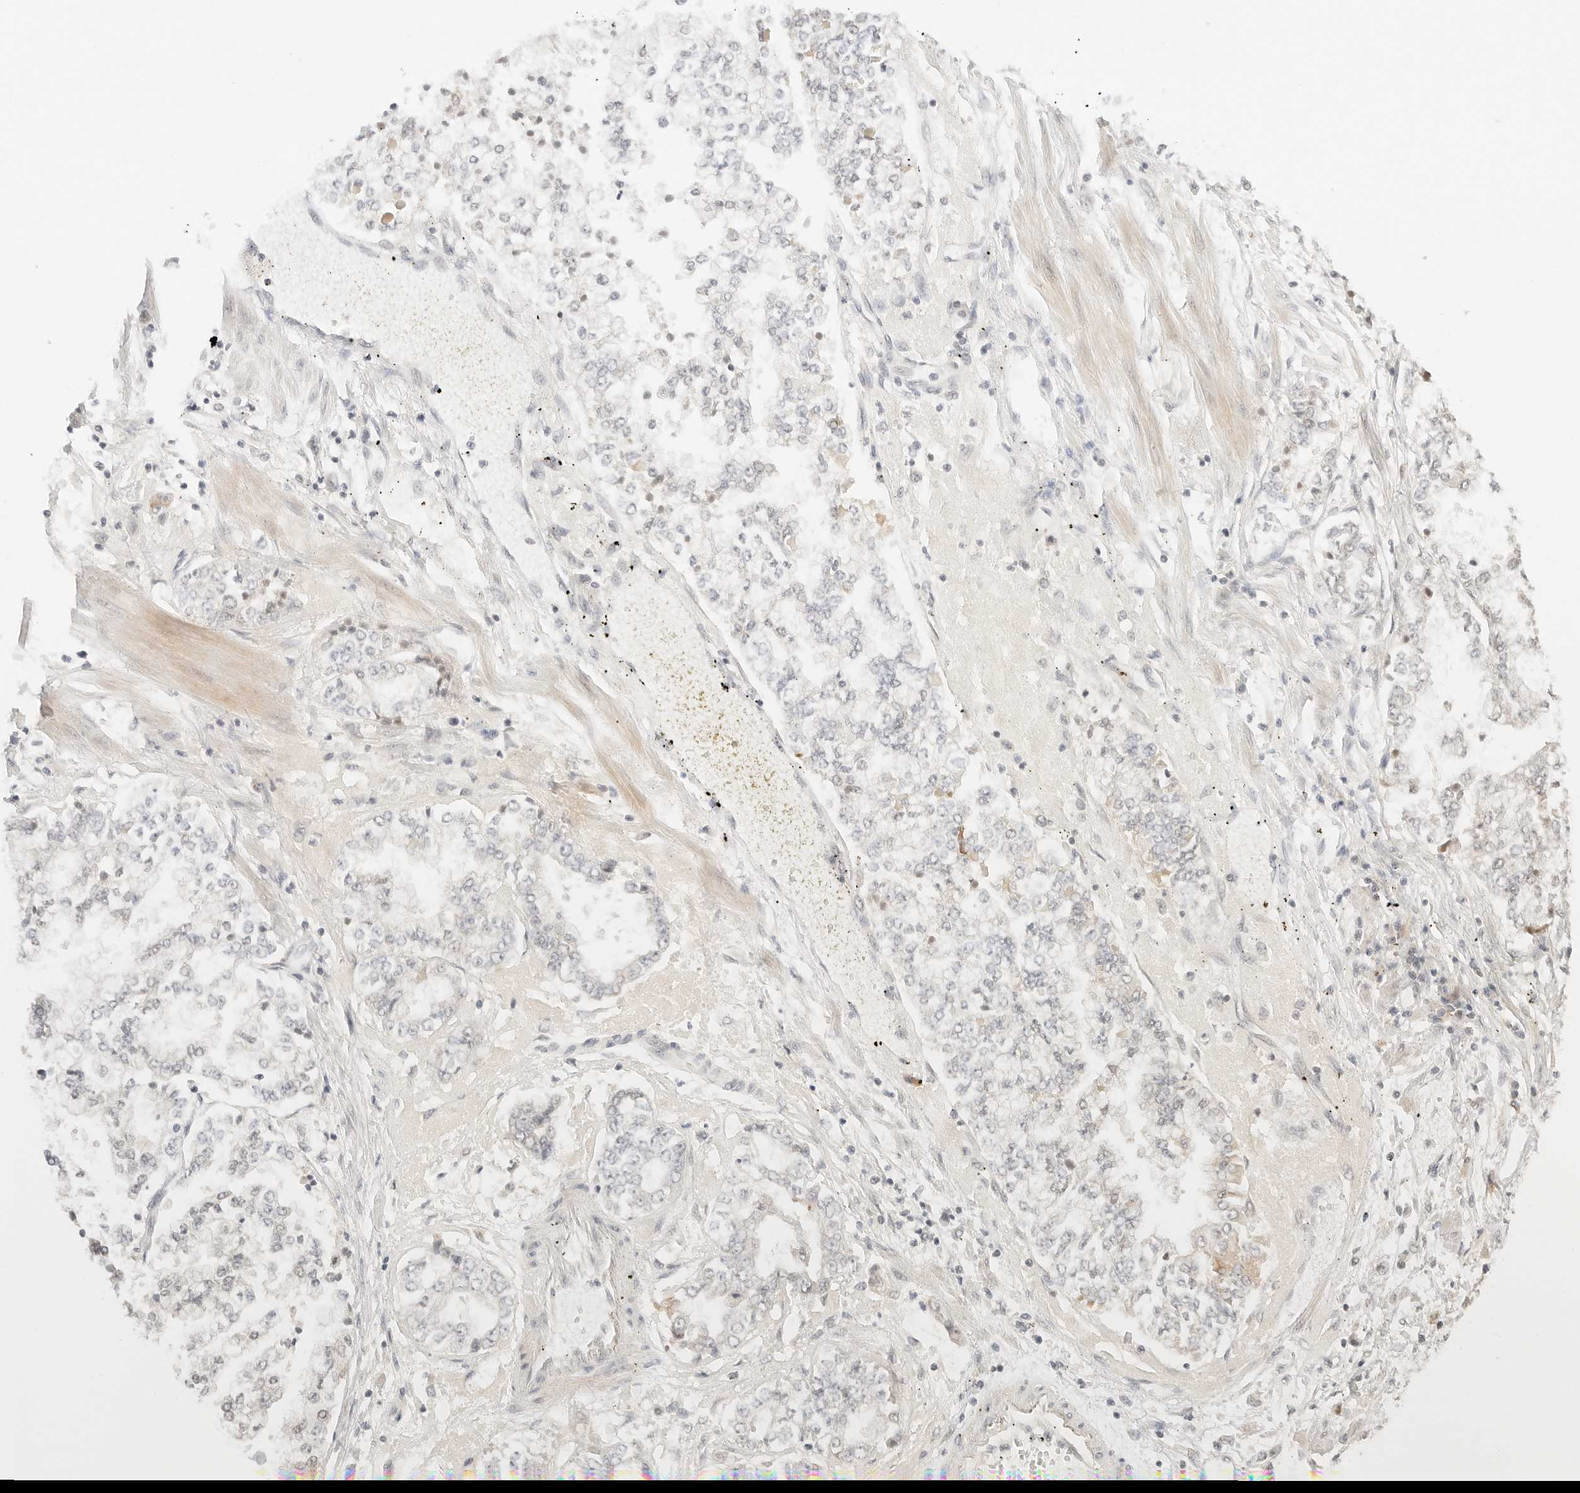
{"staining": {"intensity": "negative", "quantity": "none", "location": "none"}, "tissue": "stomach cancer", "cell_type": "Tumor cells", "image_type": "cancer", "snomed": [{"axis": "morphology", "description": "Adenocarcinoma, NOS"}, {"axis": "topography", "description": "Stomach"}], "caption": "High magnification brightfield microscopy of stomach adenocarcinoma stained with DAB (3,3'-diaminobenzidine) (brown) and counterstained with hematoxylin (blue): tumor cells show no significant positivity.", "gene": "SEPTIN4", "patient": {"sex": "male", "age": 76}}